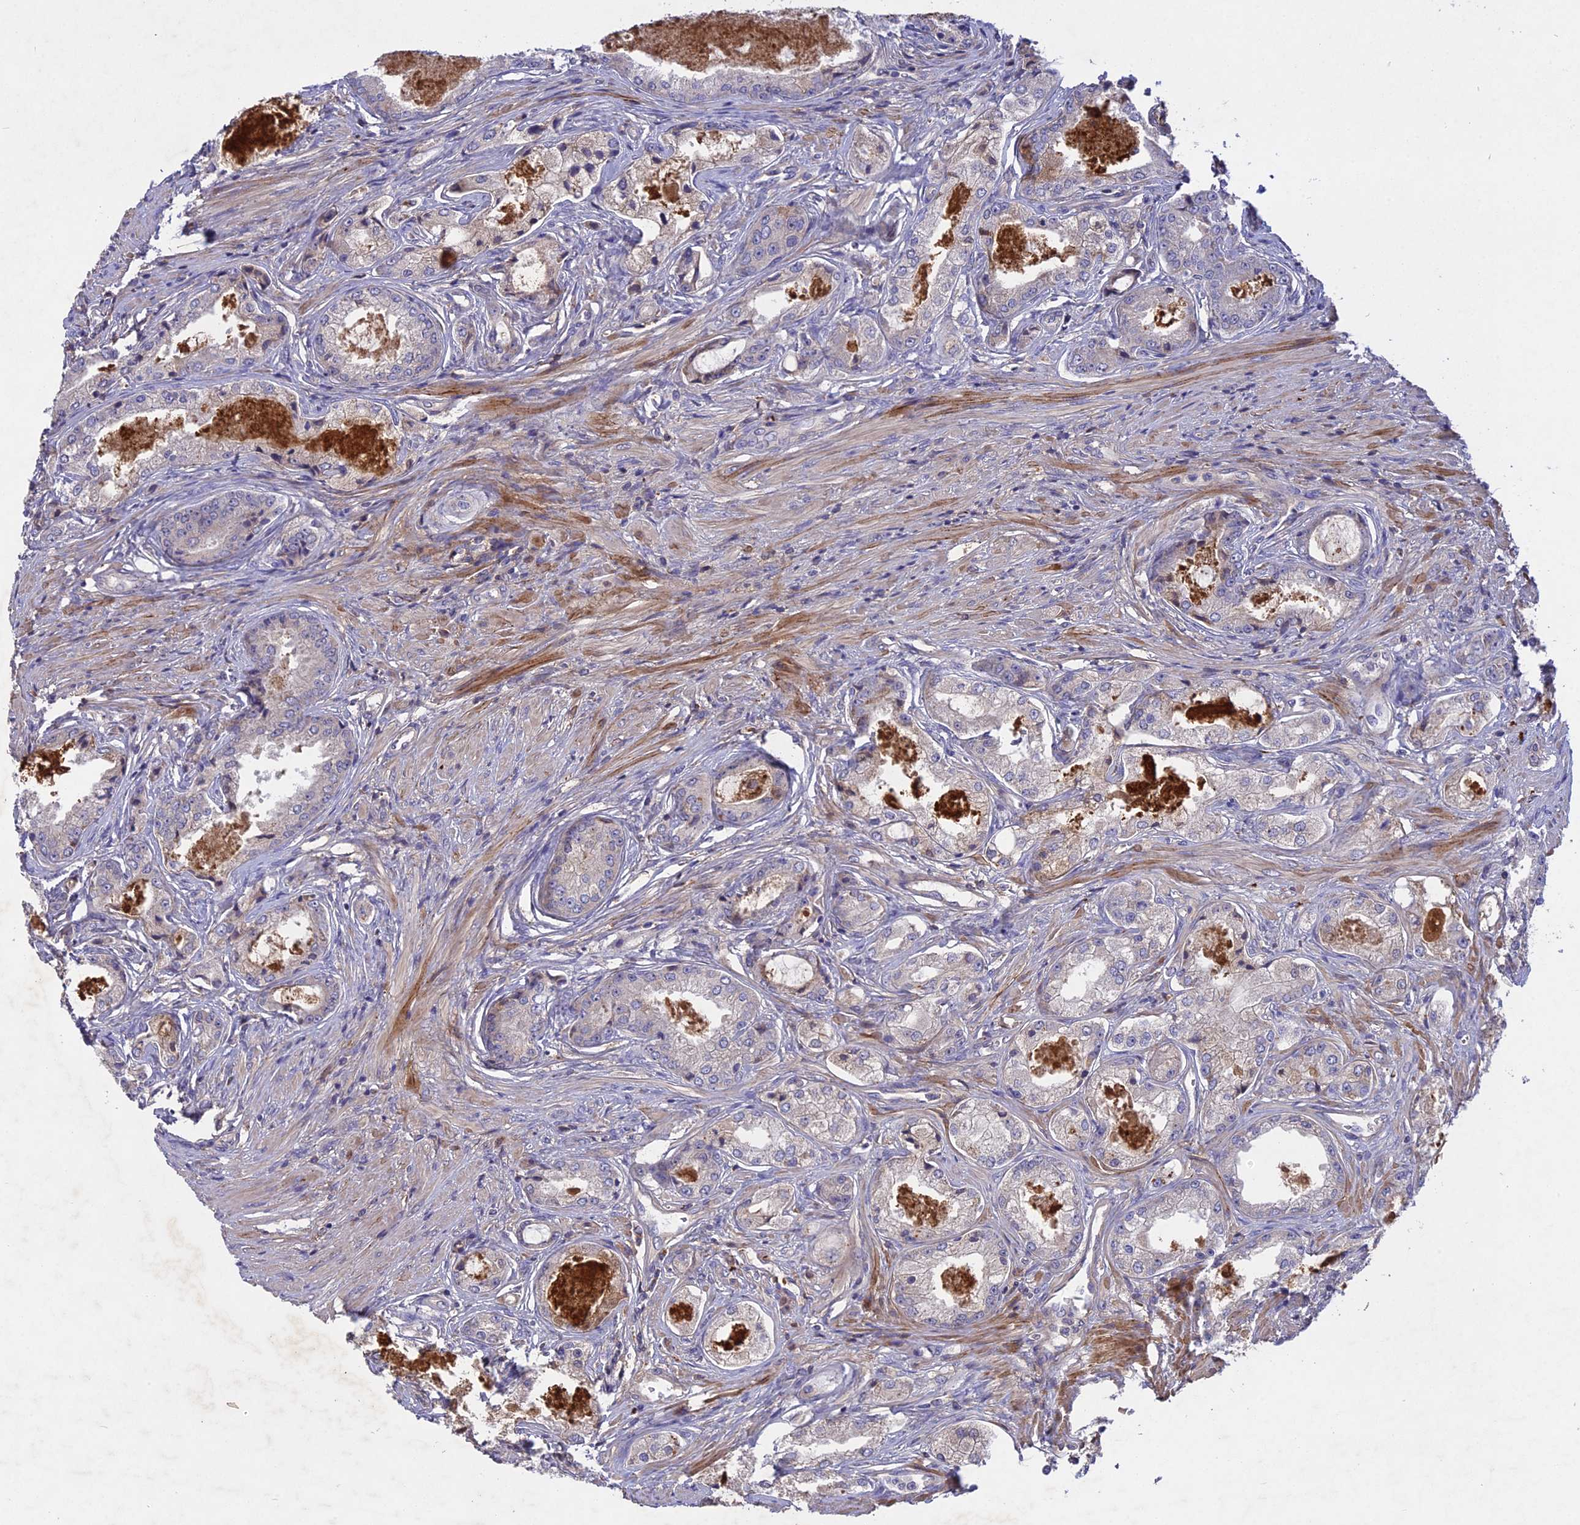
{"staining": {"intensity": "negative", "quantity": "none", "location": "none"}, "tissue": "prostate cancer", "cell_type": "Tumor cells", "image_type": "cancer", "snomed": [{"axis": "morphology", "description": "Adenocarcinoma, Low grade"}, {"axis": "topography", "description": "Prostate"}], "caption": "There is no significant staining in tumor cells of prostate cancer.", "gene": "ADO", "patient": {"sex": "male", "age": 68}}